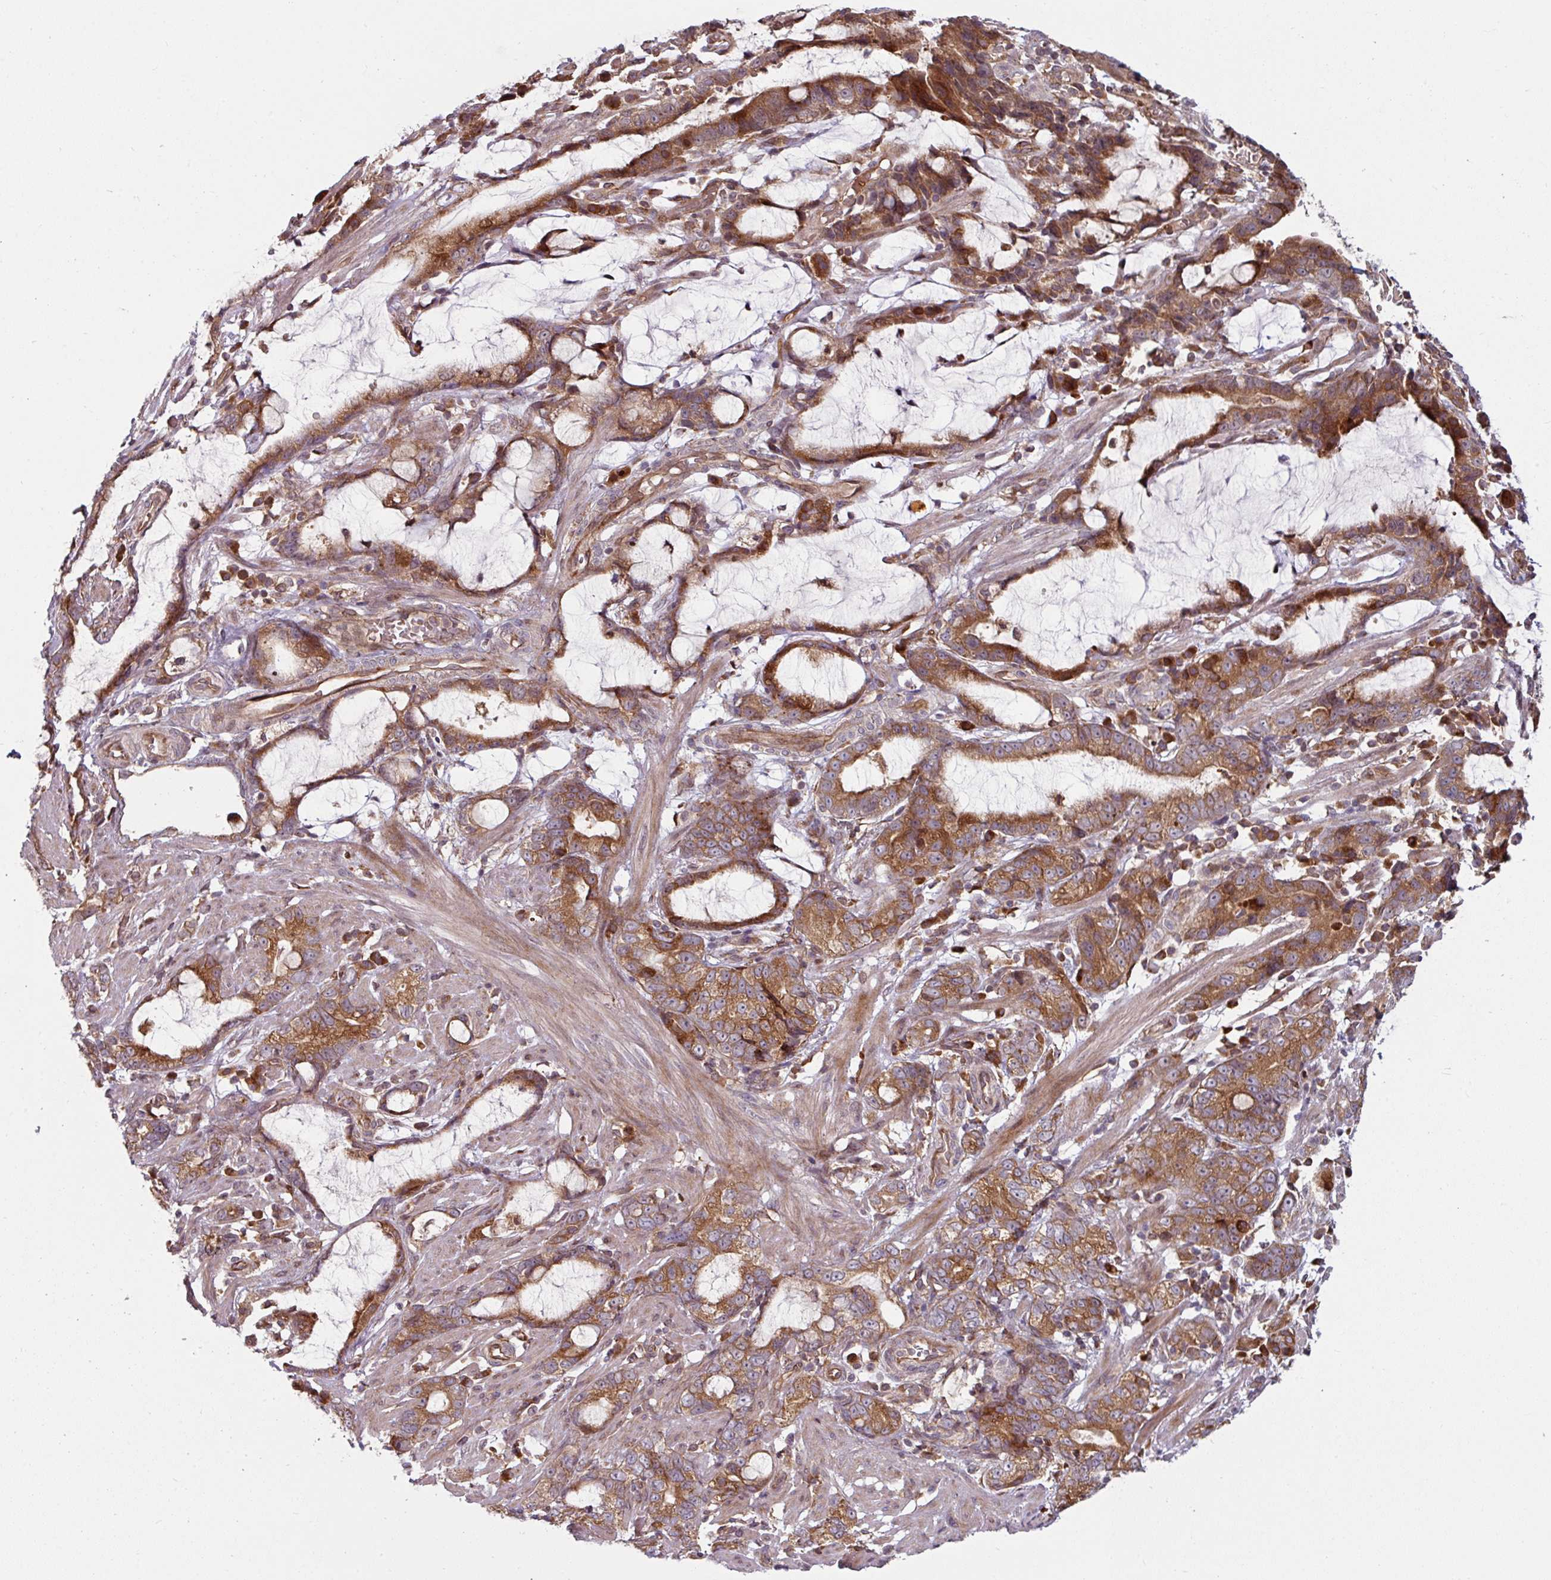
{"staining": {"intensity": "moderate", "quantity": ">75%", "location": "cytoplasmic/membranous"}, "tissue": "stomach cancer", "cell_type": "Tumor cells", "image_type": "cancer", "snomed": [{"axis": "morphology", "description": "Adenocarcinoma, NOS"}, {"axis": "topography", "description": "Stomach"}], "caption": "Immunohistochemistry (IHC) staining of stomach adenocarcinoma, which exhibits medium levels of moderate cytoplasmic/membranous staining in approximately >75% of tumor cells indicating moderate cytoplasmic/membranous protein staining. The staining was performed using DAB (brown) for protein detection and nuclei were counterstained in hematoxylin (blue).", "gene": "RAB5A", "patient": {"sex": "male", "age": 55}}